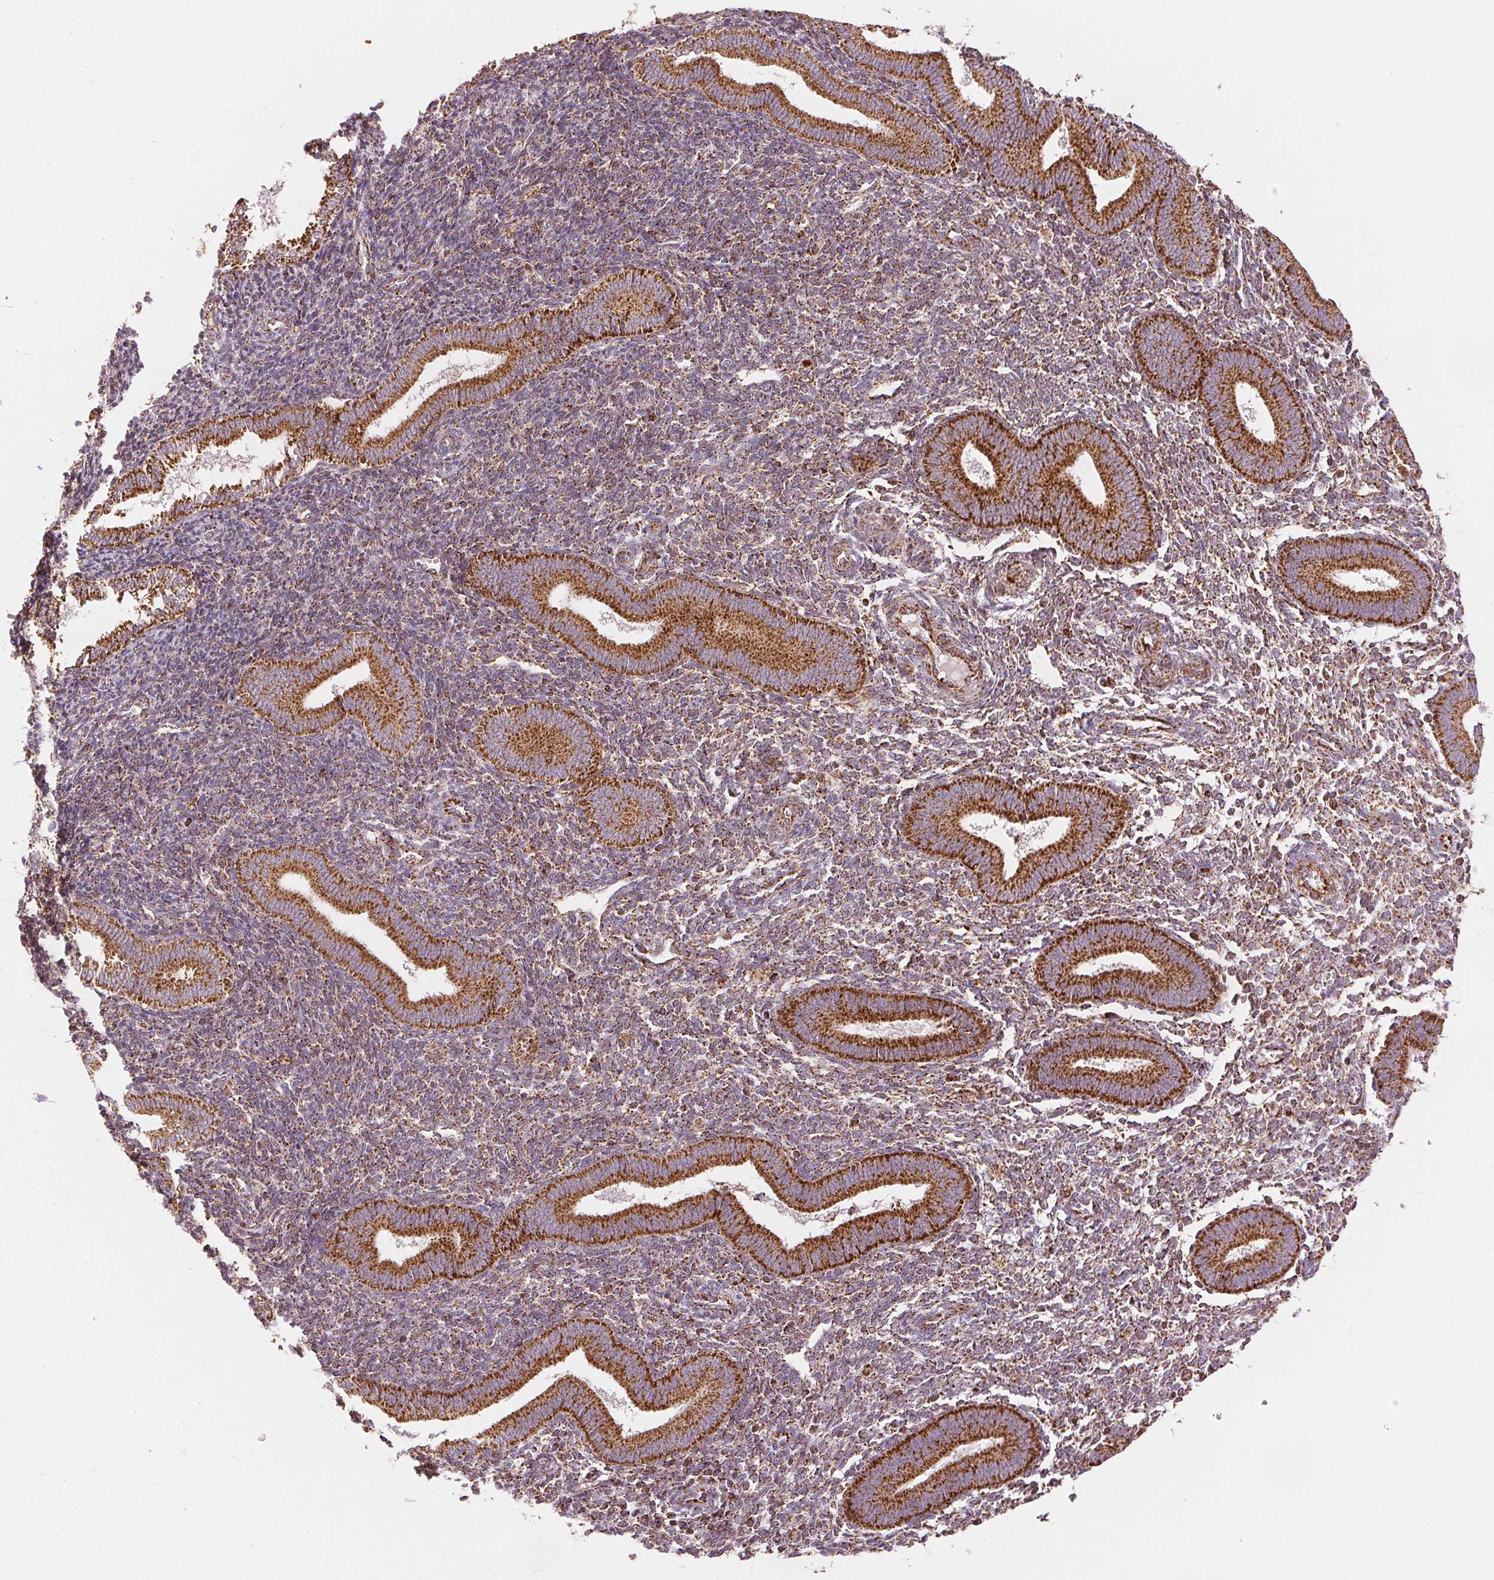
{"staining": {"intensity": "moderate", "quantity": "25%-75%", "location": "cytoplasmic/membranous"}, "tissue": "endometrium", "cell_type": "Cells in endometrial stroma", "image_type": "normal", "snomed": [{"axis": "morphology", "description": "Normal tissue, NOS"}, {"axis": "topography", "description": "Endometrium"}], "caption": "A histopathology image showing moderate cytoplasmic/membranous expression in approximately 25%-75% of cells in endometrial stroma in unremarkable endometrium, as visualized by brown immunohistochemical staining.", "gene": "SDHB", "patient": {"sex": "female", "age": 25}}